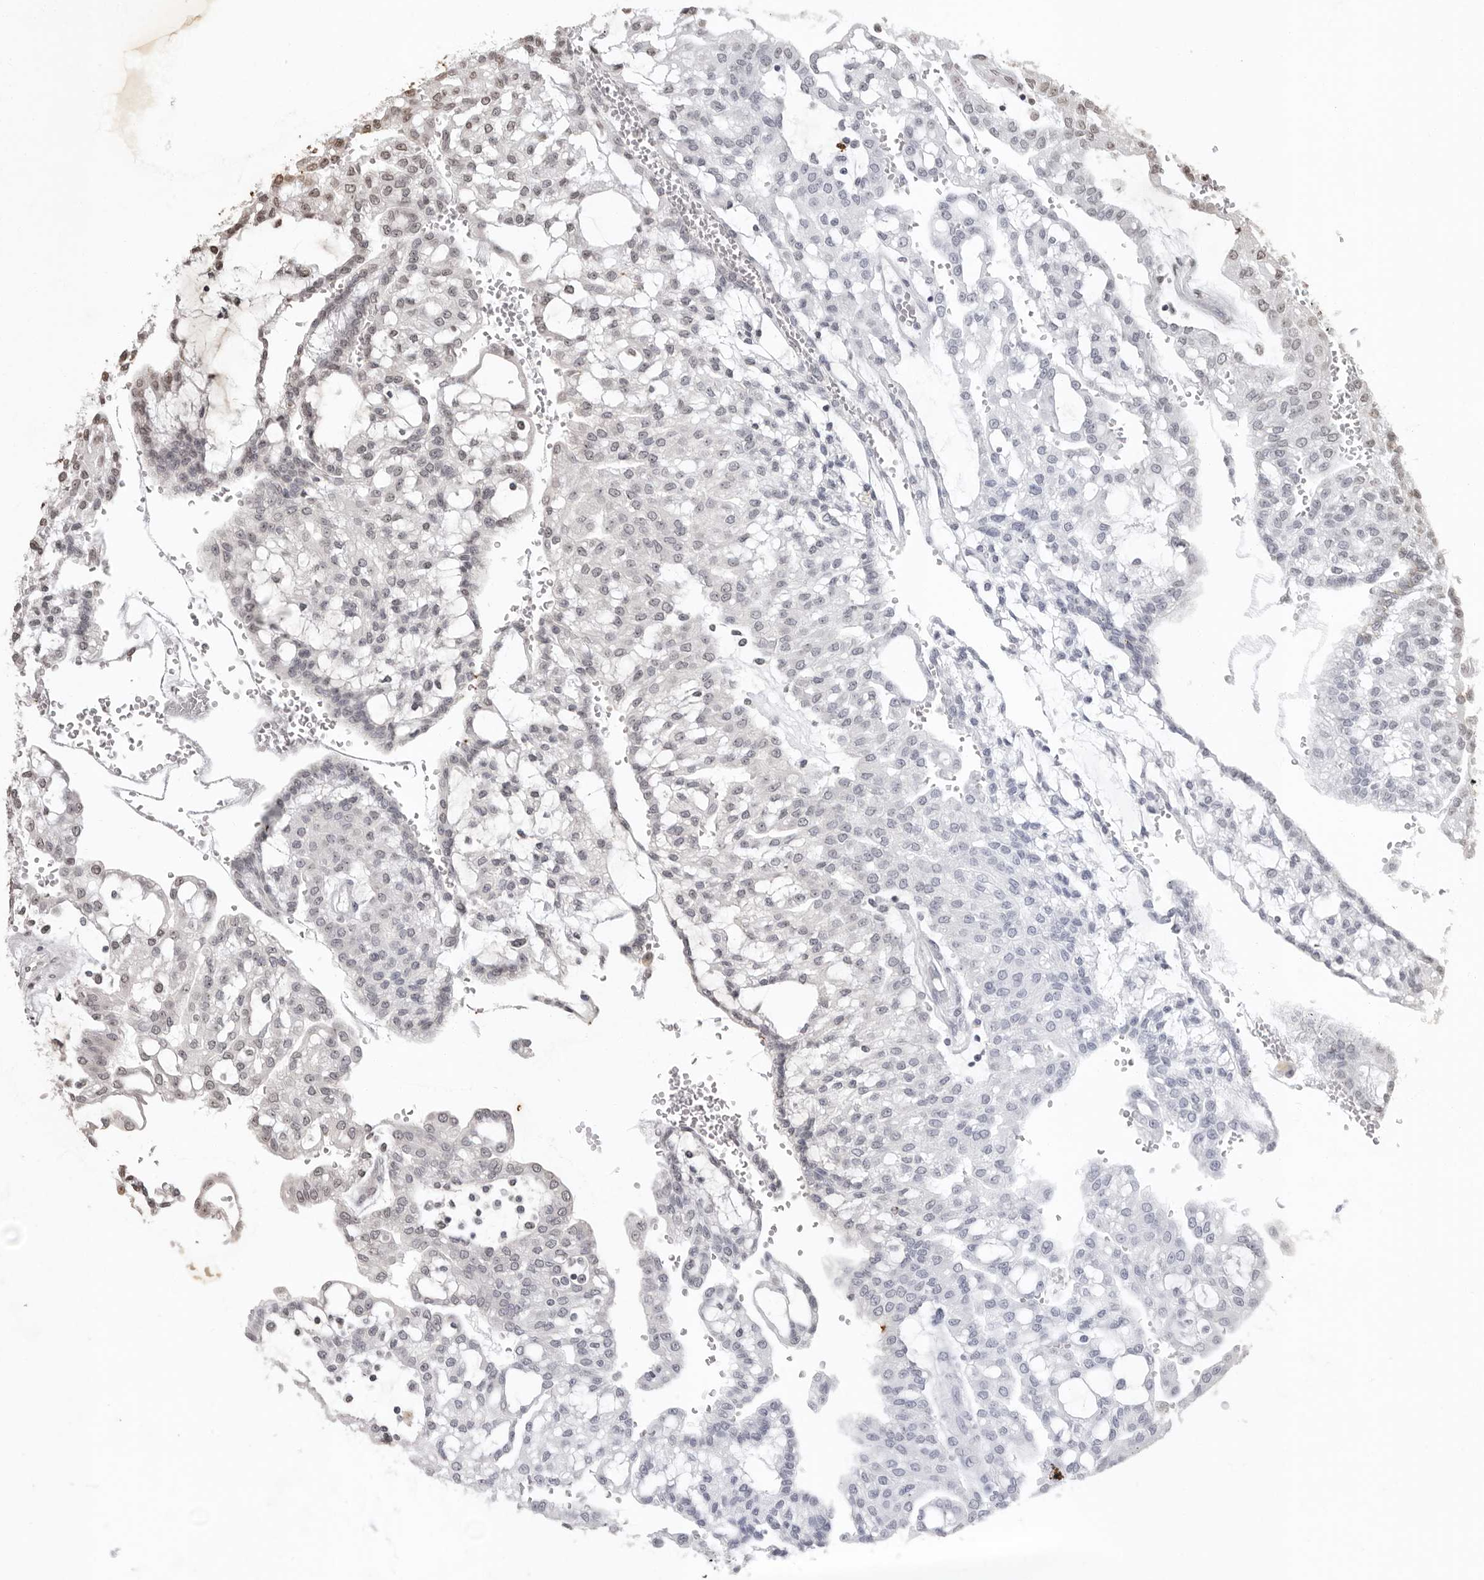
{"staining": {"intensity": "weak", "quantity": "<25%", "location": "nuclear"}, "tissue": "renal cancer", "cell_type": "Tumor cells", "image_type": "cancer", "snomed": [{"axis": "morphology", "description": "Adenocarcinoma, NOS"}, {"axis": "topography", "description": "Kidney"}], "caption": "Immunohistochemical staining of renal cancer shows no significant staining in tumor cells.", "gene": "WDR45", "patient": {"sex": "male", "age": 63}}